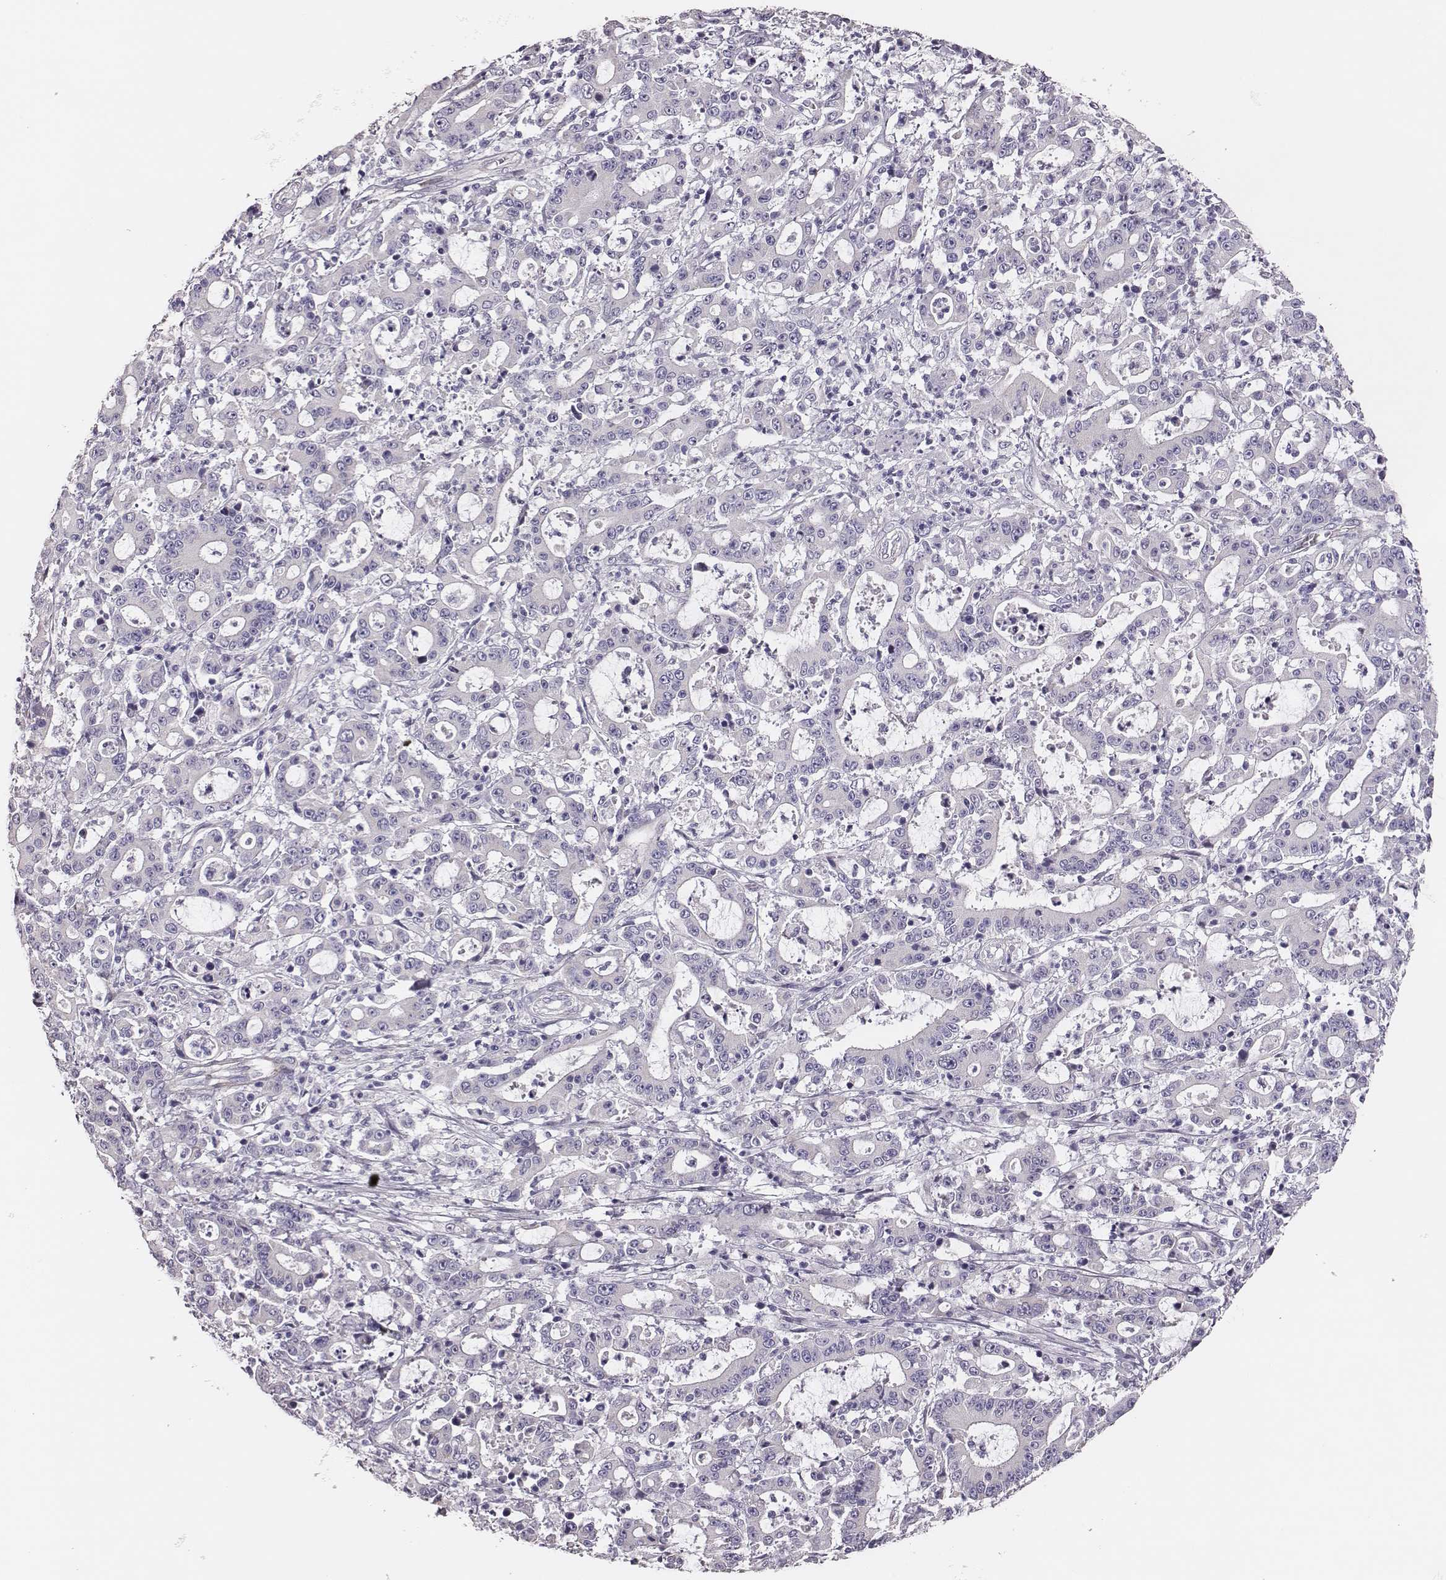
{"staining": {"intensity": "negative", "quantity": "none", "location": "none"}, "tissue": "stomach cancer", "cell_type": "Tumor cells", "image_type": "cancer", "snomed": [{"axis": "morphology", "description": "Adenocarcinoma, NOS"}, {"axis": "topography", "description": "Stomach, upper"}], "caption": "Protein analysis of adenocarcinoma (stomach) displays no significant expression in tumor cells.", "gene": "SCML2", "patient": {"sex": "male", "age": 68}}